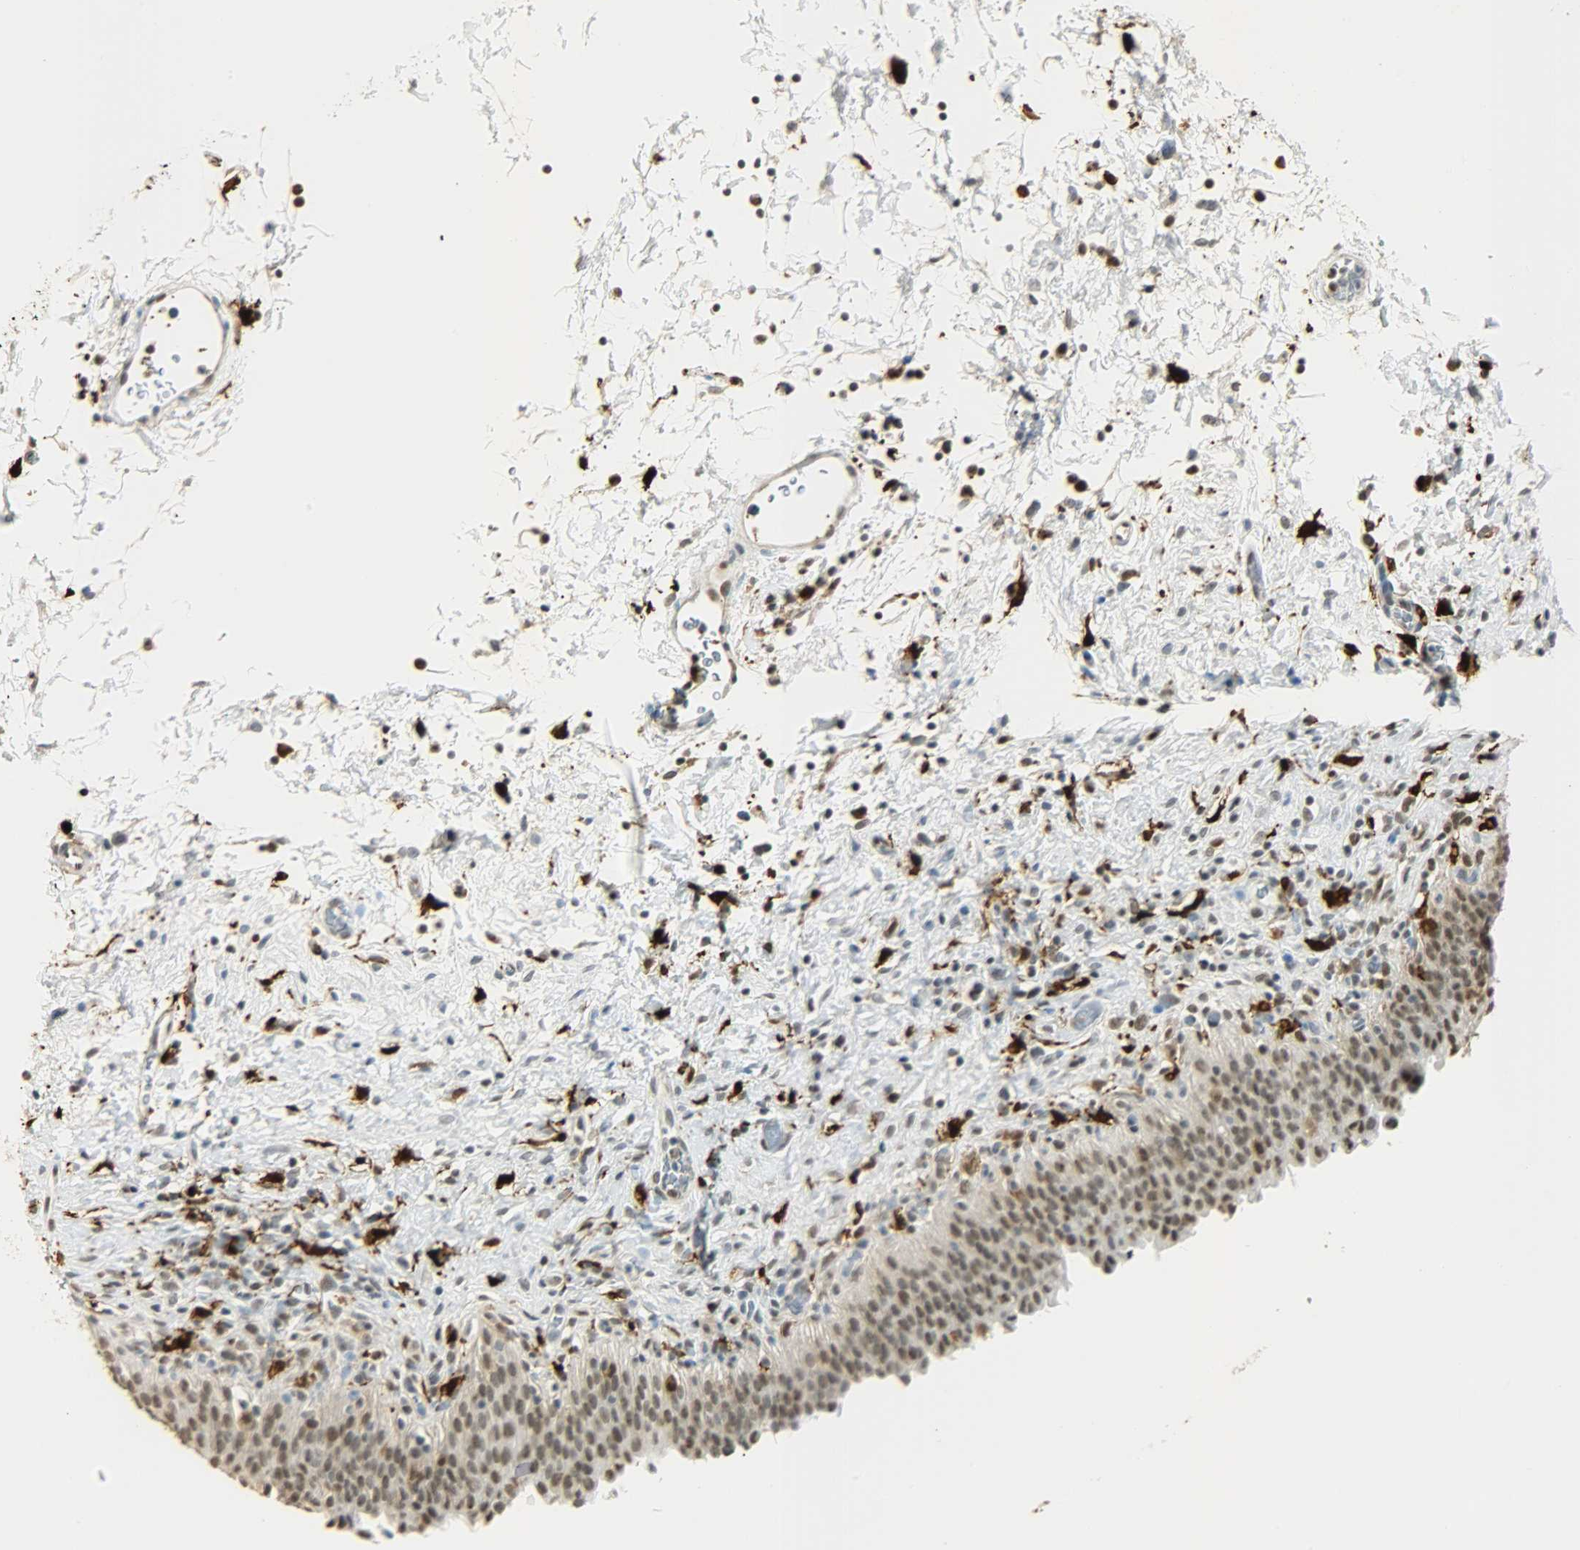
{"staining": {"intensity": "moderate", "quantity": ">75%", "location": "nuclear"}, "tissue": "urinary bladder", "cell_type": "Urothelial cells", "image_type": "normal", "snomed": [{"axis": "morphology", "description": "Normal tissue, NOS"}, {"axis": "topography", "description": "Urinary bladder"}], "caption": "Protein analysis of normal urinary bladder exhibits moderate nuclear staining in approximately >75% of urothelial cells. (DAB (3,3'-diaminobenzidine) IHC with brightfield microscopy, high magnification).", "gene": "NGFR", "patient": {"sex": "male", "age": 51}}